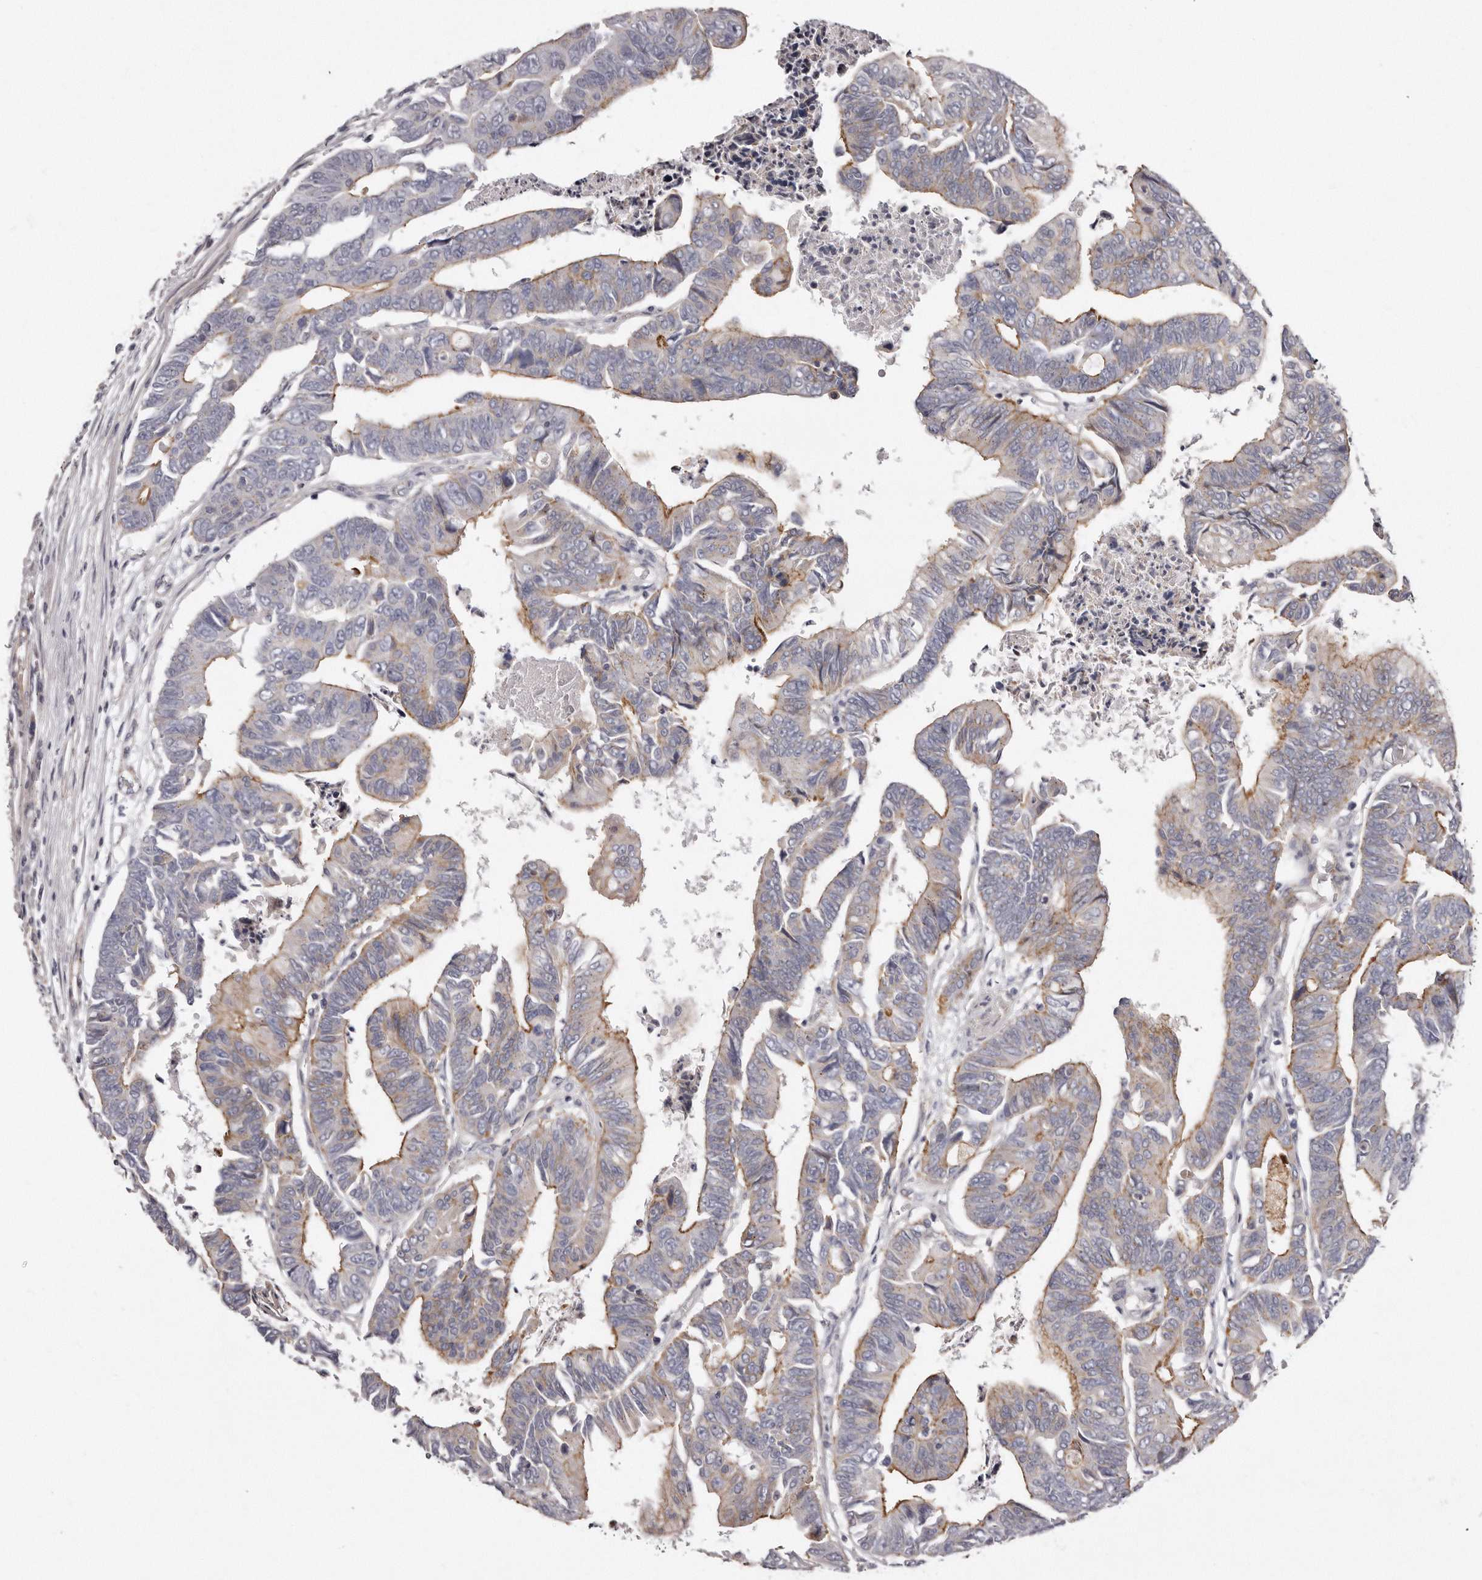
{"staining": {"intensity": "moderate", "quantity": "25%-75%", "location": "cytoplasmic/membranous"}, "tissue": "colorectal cancer", "cell_type": "Tumor cells", "image_type": "cancer", "snomed": [{"axis": "morphology", "description": "Adenocarcinoma, NOS"}, {"axis": "topography", "description": "Rectum"}], "caption": "The image demonstrates a brown stain indicating the presence of a protein in the cytoplasmic/membranous of tumor cells in colorectal adenocarcinoma.", "gene": "PEG10", "patient": {"sex": "female", "age": 65}}